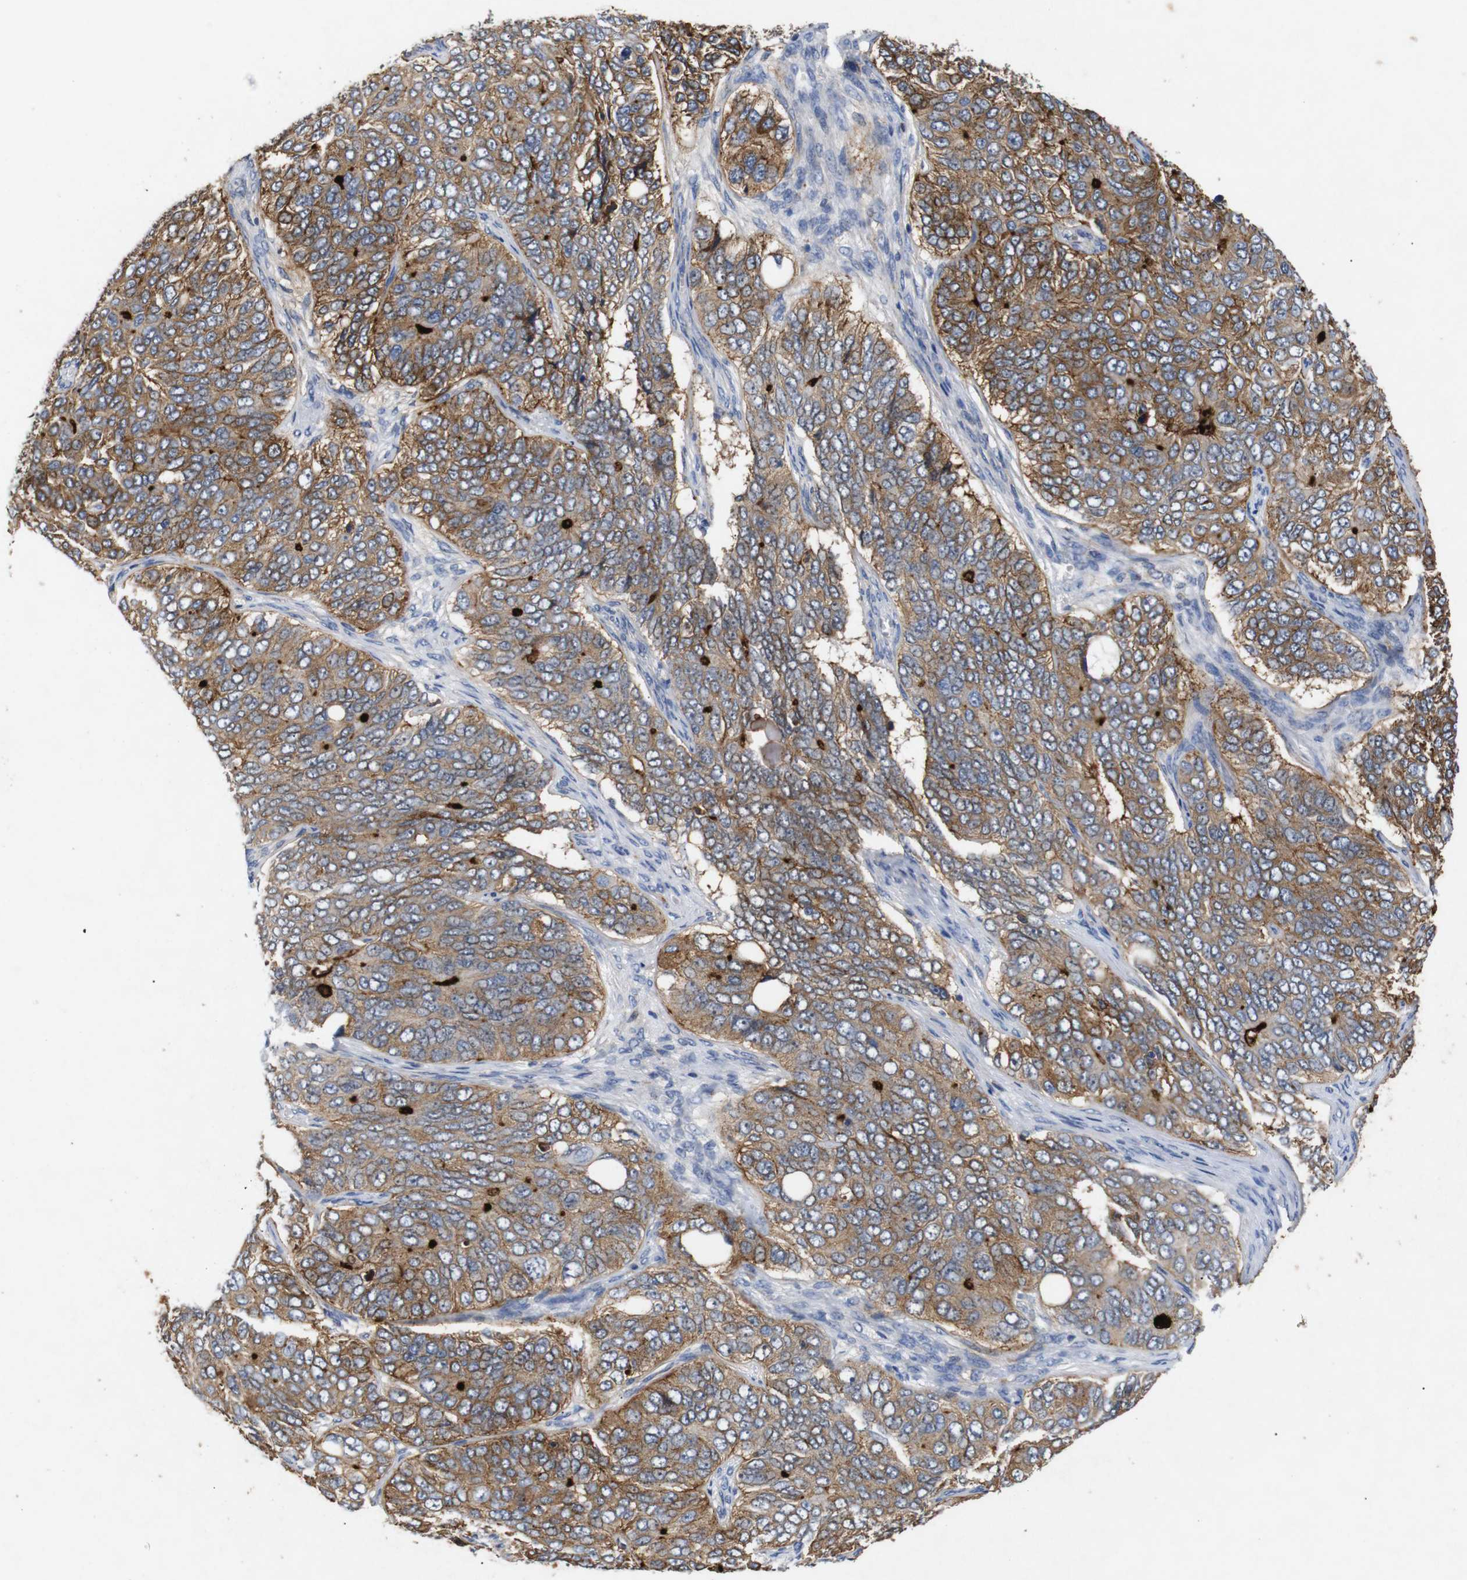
{"staining": {"intensity": "strong", "quantity": ">75%", "location": "cytoplasmic/membranous"}, "tissue": "ovarian cancer", "cell_type": "Tumor cells", "image_type": "cancer", "snomed": [{"axis": "morphology", "description": "Carcinoma, endometroid"}, {"axis": "topography", "description": "Ovary"}], "caption": "Protein staining exhibits strong cytoplasmic/membranous positivity in approximately >75% of tumor cells in ovarian endometroid carcinoma. (DAB (3,3'-diaminobenzidine) = brown stain, brightfield microscopy at high magnification).", "gene": "SDCBP", "patient": {"sex": "female", "age": 51}}